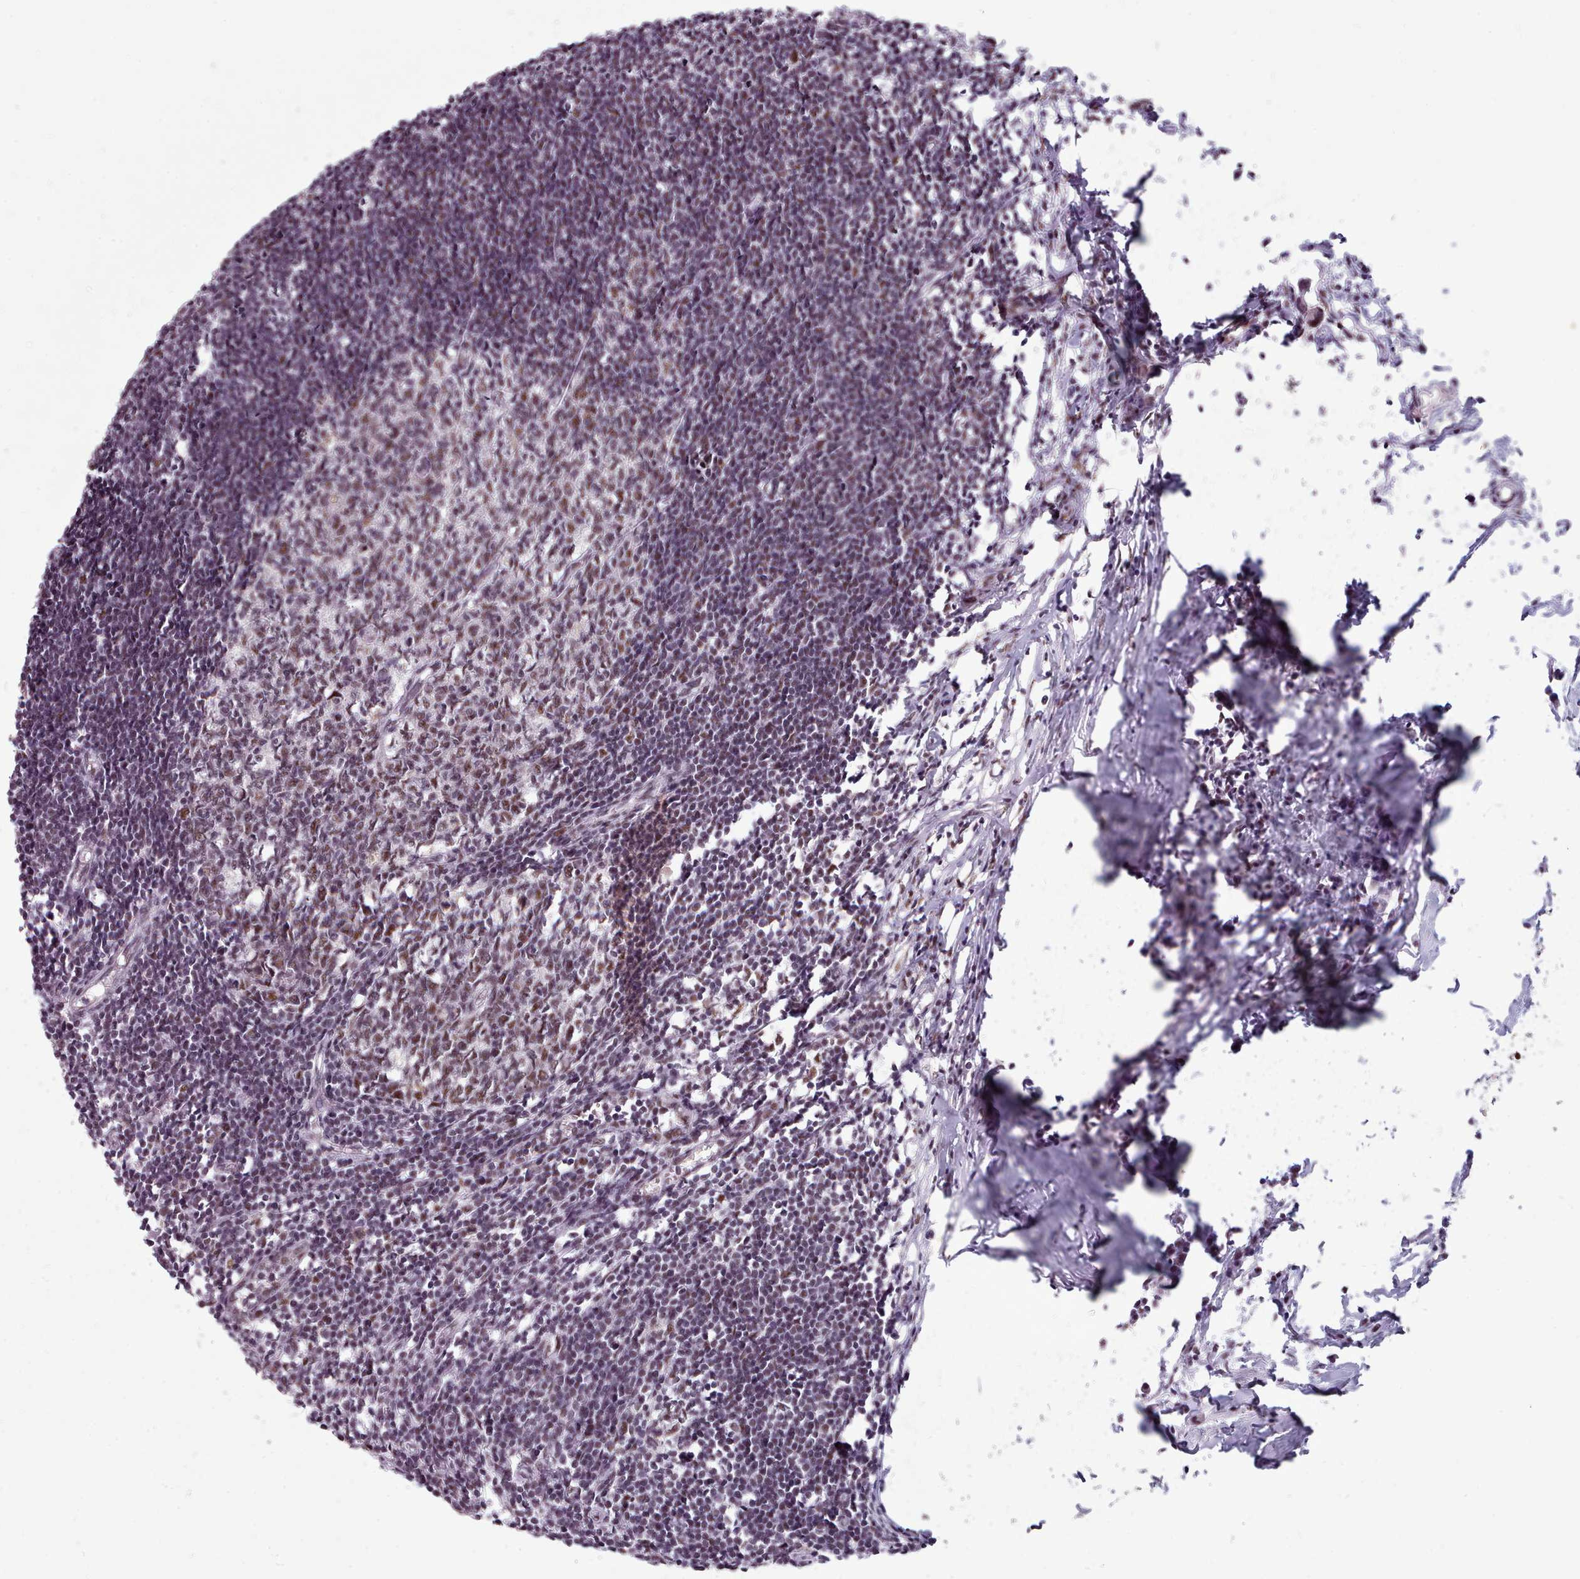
{"staining": {"intensity": "moderate", "quantity": ">75%", "location": "nuclear"}, "tissue": "lymph node", "cell_type": "Germinal center cells", "image_type": "normal", "snomed": [{"axis": "morphology", "description": "Normal tissue, NOS"}, {"axis": "morphology", "description": "Malignant melanoma, Metastatic site"}, {"axis": "topography", "description": "Lymph node"}], "caption": "IHC (DAB (3,3'-diaminobenzidine)) staining of unremarkable lymph node demonstrates moderate nuclear protein expression in approximately >75% of germinal center cells. Immunohistochemistry stains the protein in brown and the nuclei are stained blue.", "gene": "SRRM1", "patient": {"sex": "male", "age": 41}}